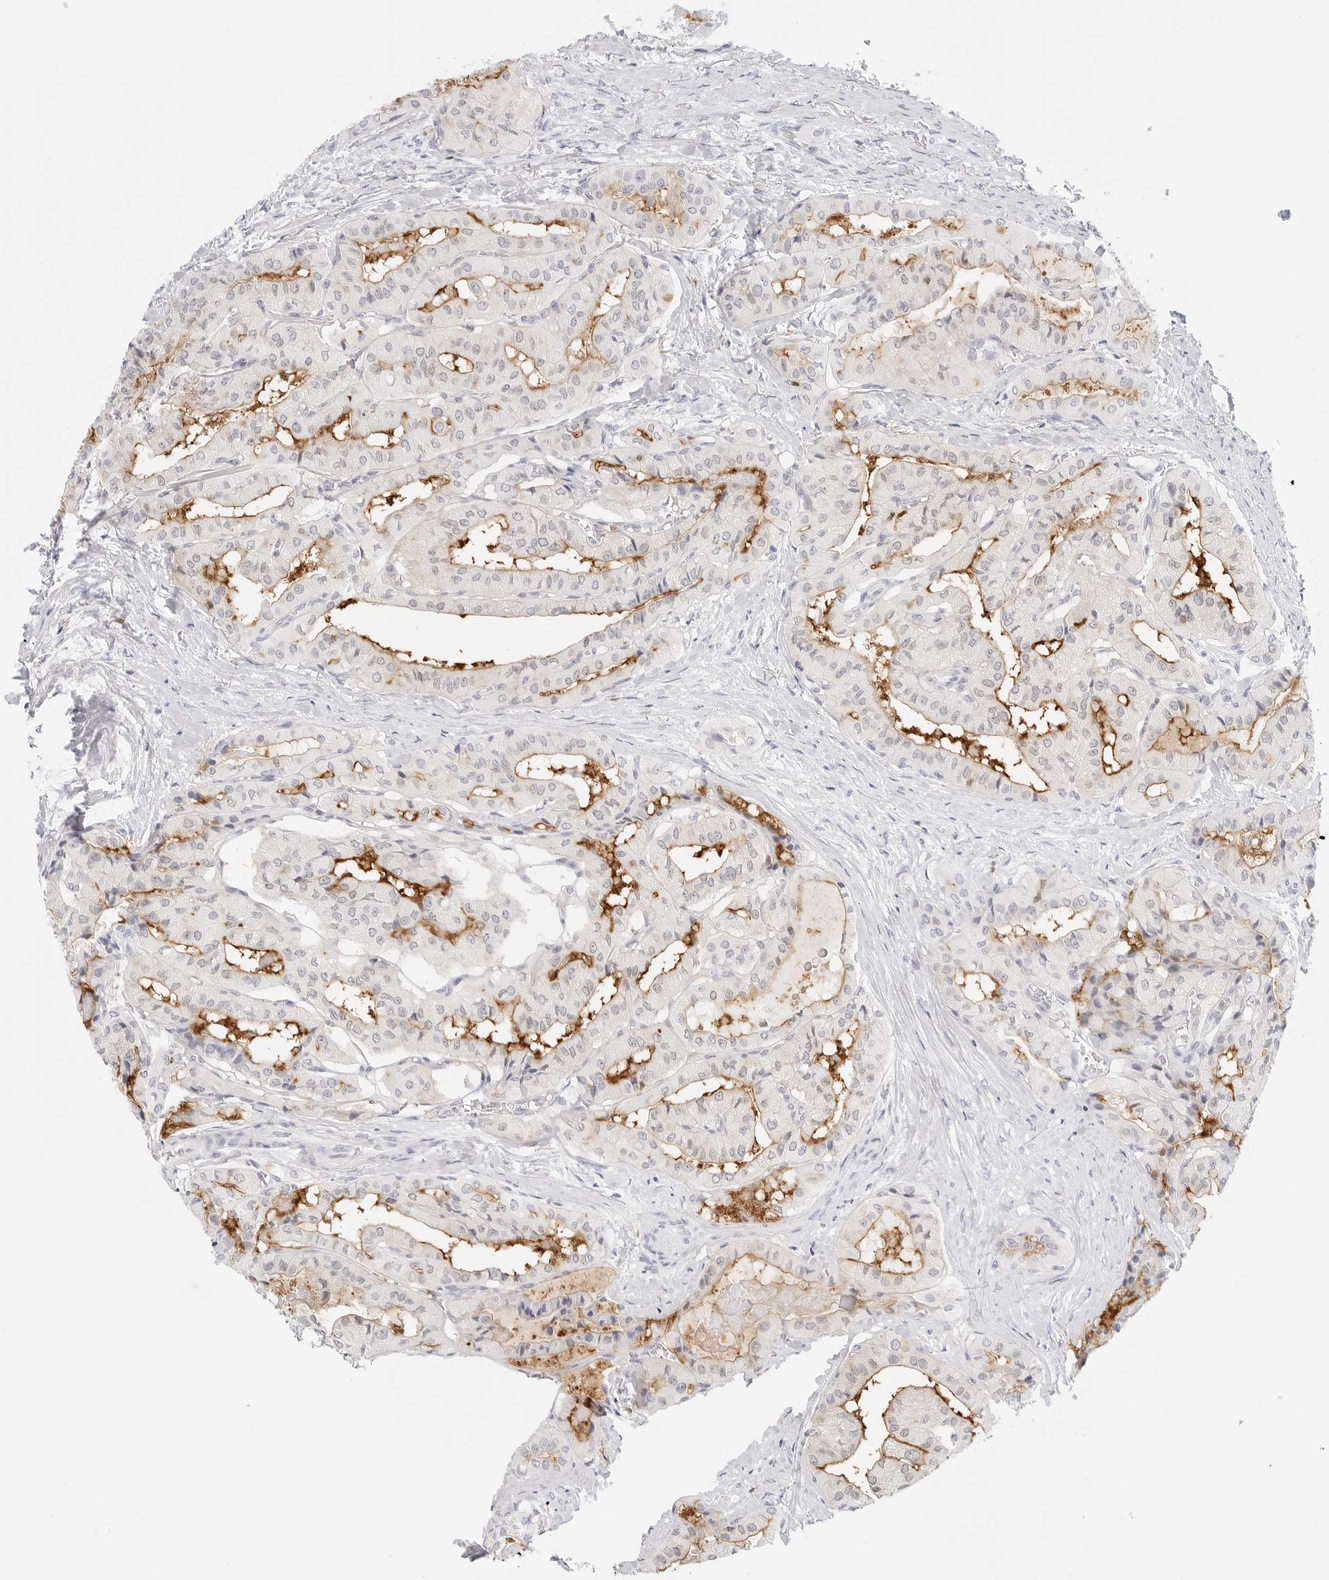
{"staining": {"intensity": "strong", "quantity": "25%-75%", "location": "cytoplasmic/membranous"}, "tissue": "thyroid cancer", "cell_type": "Tumor cells", "image_type": "cancer", "snomed": [{"axis": "morphology", "description": "Papillary adenocarcinoma, NOS"}, {"axis": "topography", "description": "Thyroid gland"}], "caption": "A micrograph showing strong cytoplasmic/membranous expression in approximately 25%-75% of tumor cells in thyroid cancer (papillary adenocarcinoma), as visualized by brown immunohistochemical staining.", "gene": "SLC9A3R1", "patient": {"sex": "female", "age": 59}}